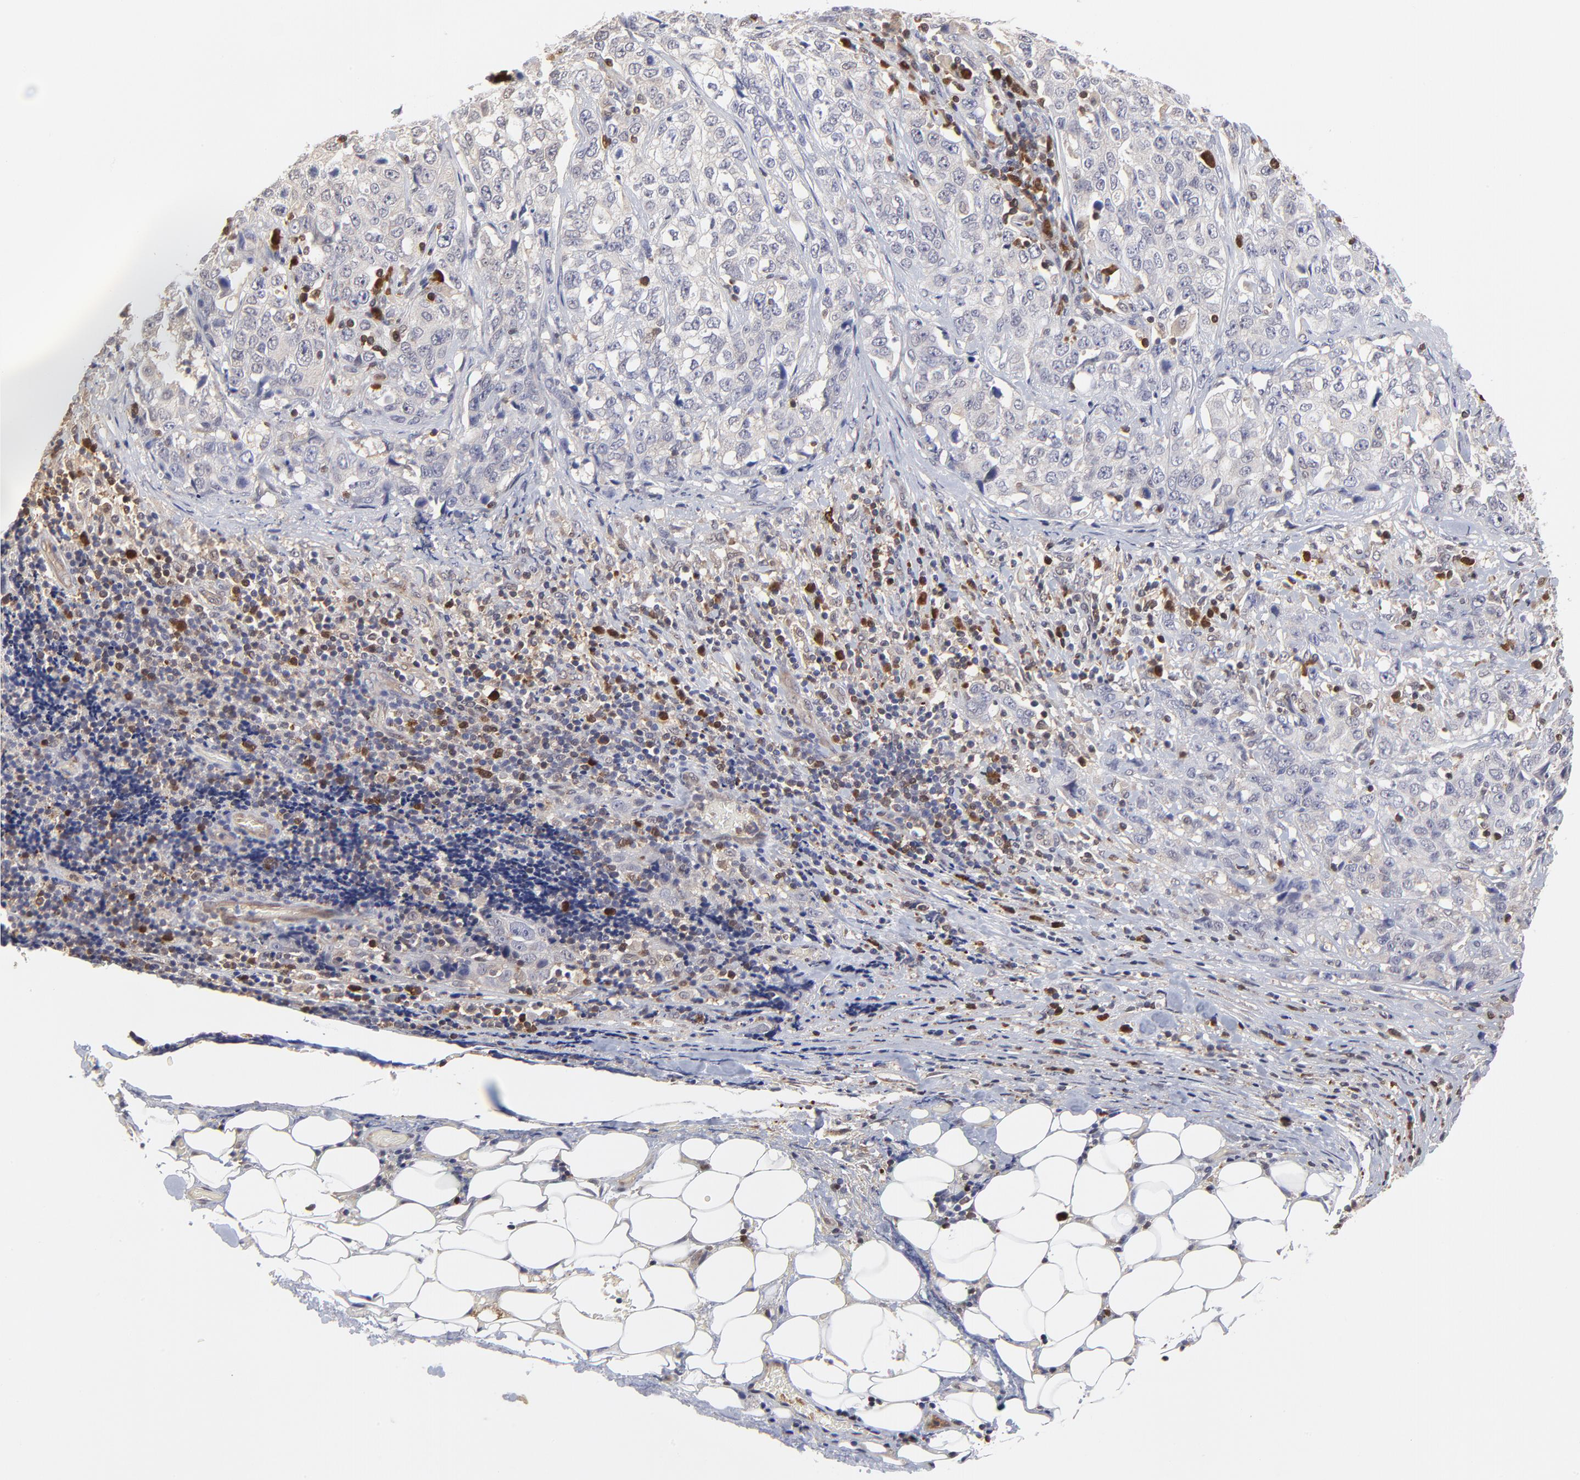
{"staining": {"intensity": "negative", "quantity": "none", "location": "none"}, "tissue": "stomach cancer", "cell_type": "Tumor cells", "image_type": "cancer", "snomed": [{"axis": "morphology", "description": "Adenocarcinoma, NOS"}, {"axis": "topography", "description": "Stomach"}], "caption": "Immunohistochemistry image of adenocarcinoma (stomach) stained for a protein (brown), which displays no staining in tumor cells.", "gene": "CASP3", "patient": {"sex": "male", "age": 48}}